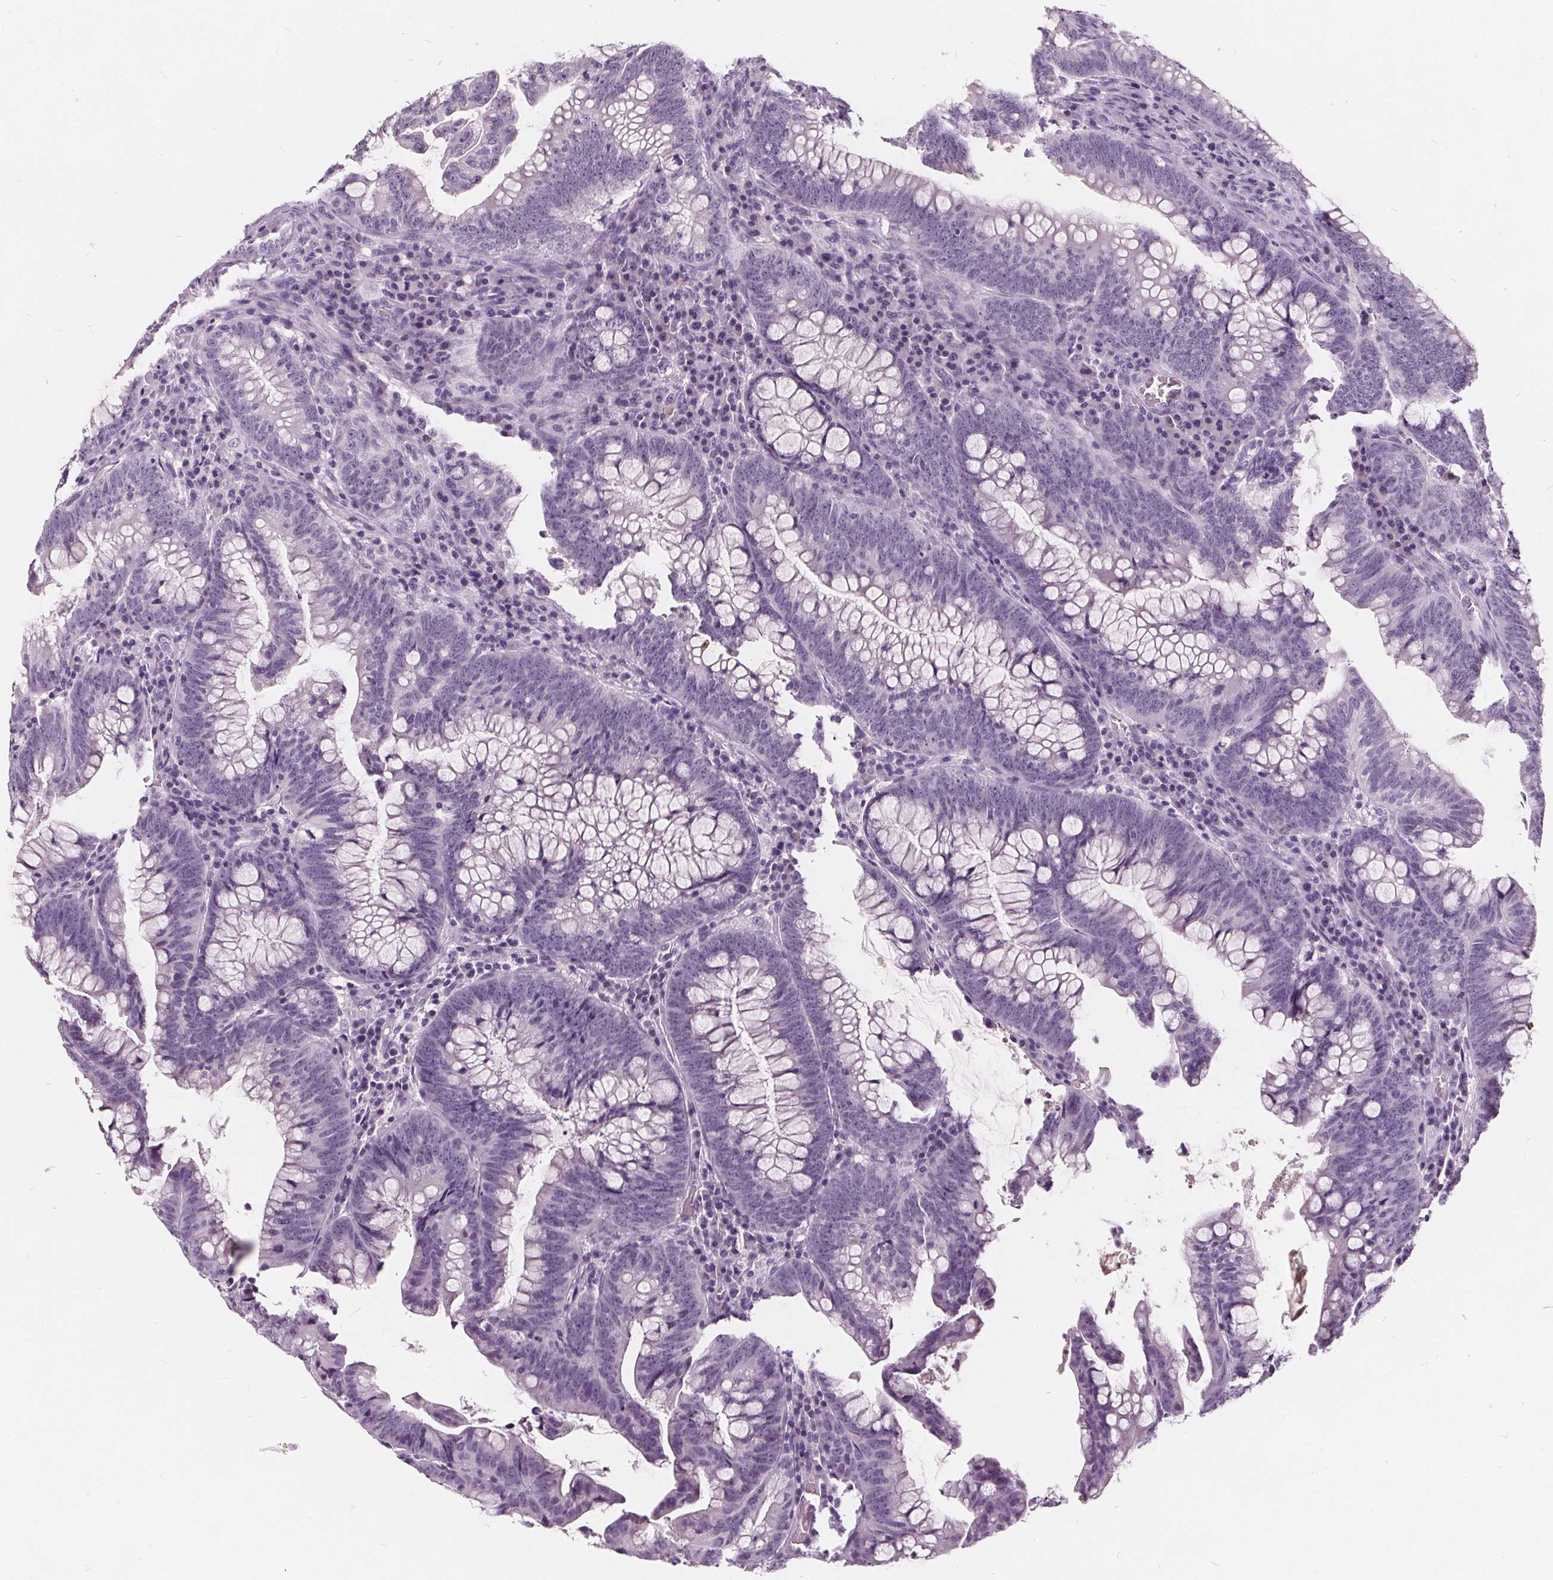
{"staining": {"intensity": "negative", "quantity": "none", "location": "none"}, "tissue": "colorectal cancer", "cell_type": "Tumor cells", "image_type": "cancer", "snomed": [{"axis": "morphology", "description": "Adenocarcinoma, NOS"}, {"axis": "topography", "description": "Colon"}], "caption": "Immunohistochemistry (IHC) photomicrograph of neoplastic tissue: human colorectal adenocarcinoma stained with DAB reveals no significant protein positivity in tumor cells.", "gene": "PLA2G2E", "patient": {"sex": "male", "age": 62}}